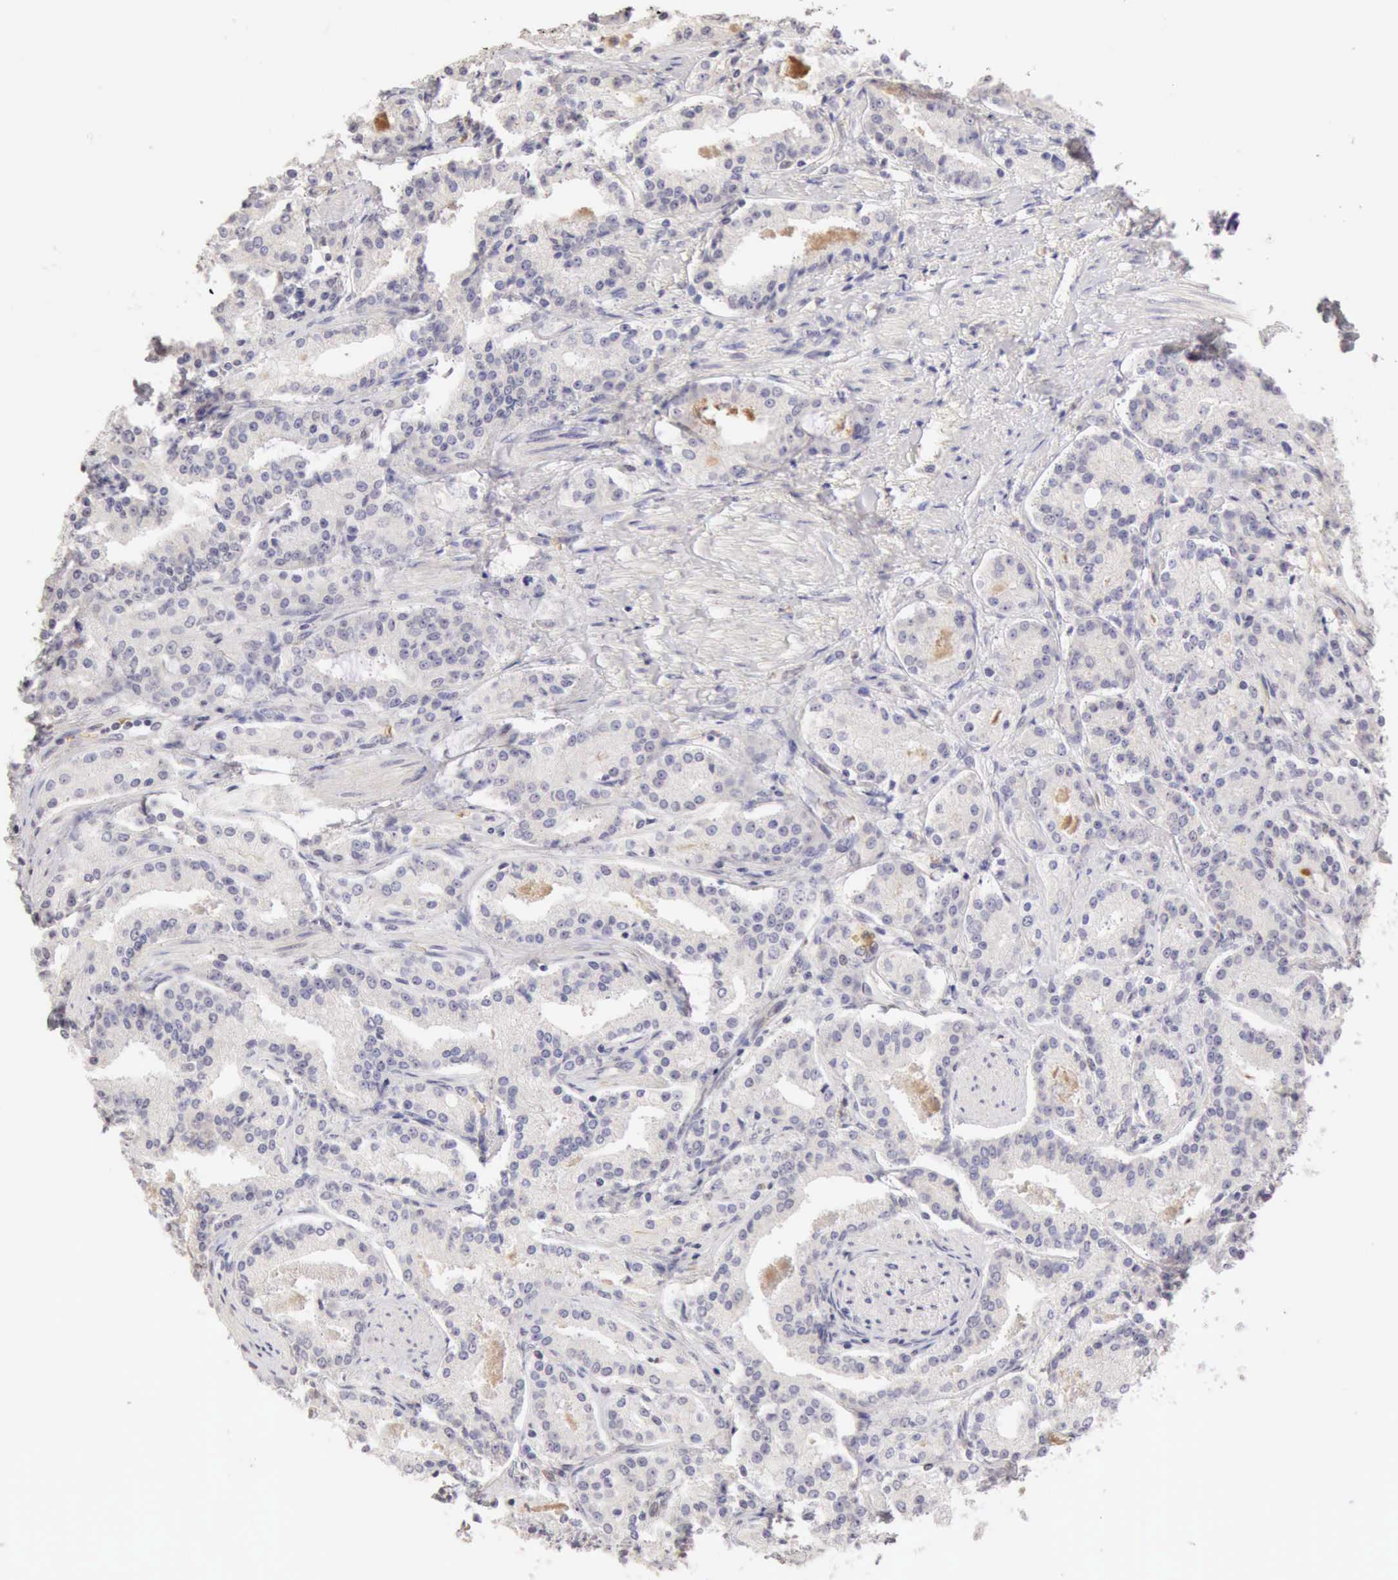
{"staining": {"intensity": "negative", "quantity": "none", "location": "none"}, "tissue": "prostate cancer", "cell_type": "Tumor cells", "image_type": "cancer", "snomed": [{"axis": "morphology", "description": "Adenocarcinoma, Medium grade"}, {"axis": "topography", "description": "Prostate"}], "caption": "Prostate cancer (medium-grade adenocarcinoma) was stained to show a protein in brown. There is no significant expression in tumor cells. (Immunohistochemistry, brightfield microscopy, high magnification).", "gene": "CFI", "patient": {"sex": "male", "age": 72}}